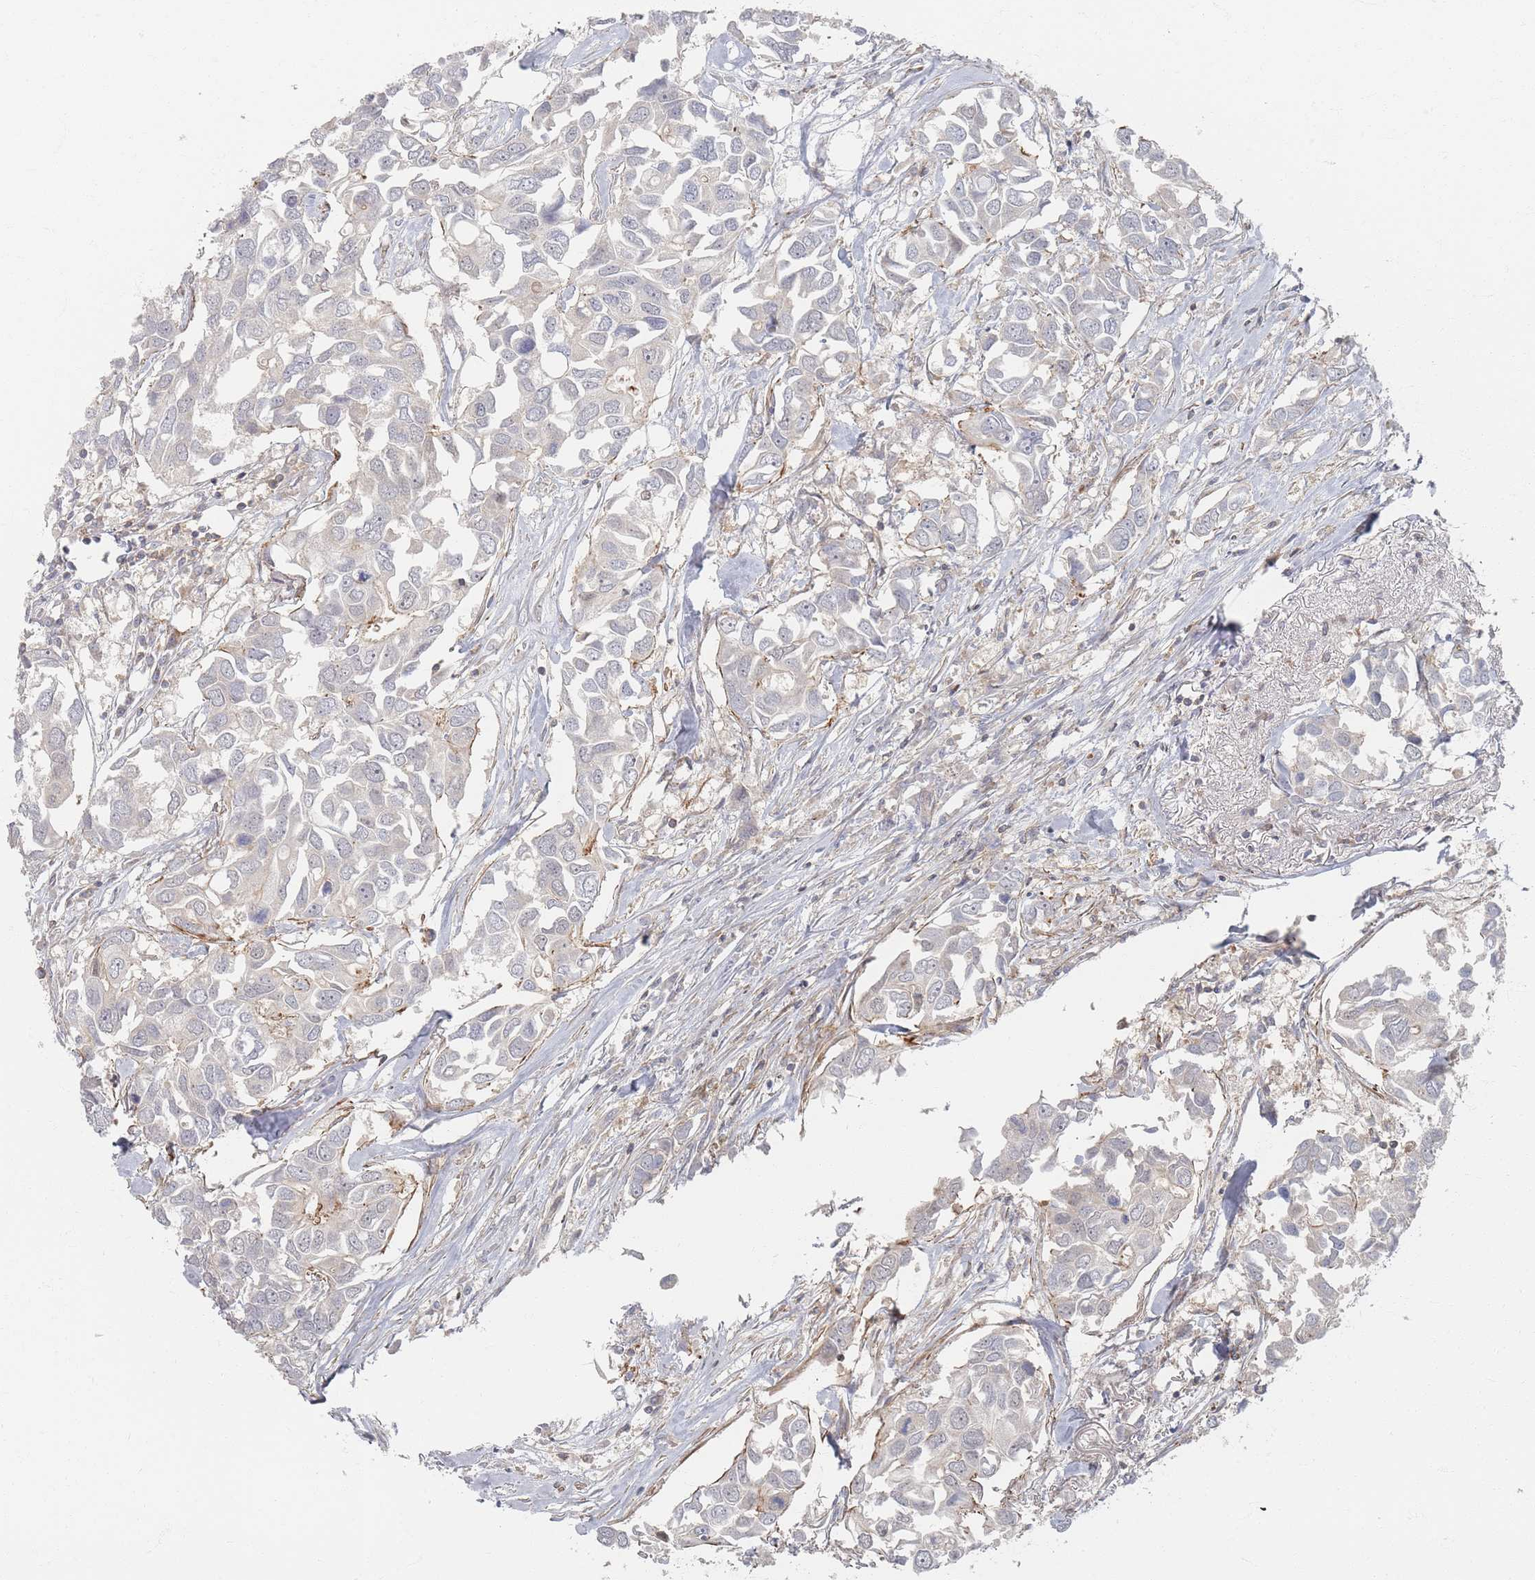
{"staining": {"intensity": "negative", "quantity": "none", "location": "none"}, "tissue": "breast cancer", "cell_type": "Tumor cells", "image_type": "cancer", "snomed": [{"axis": "morphology", "description": "Duct carcinoma"}, {"axis": "topography", "description": "Breast"}], "caption": "An IHC image of breast invasive ductal carcinoma is shown. There is no staining in tumor cells of breast invasive ductal carcinoma.", "gene": "ZNF852", "patient": {"sex": "female", "age": 83}}